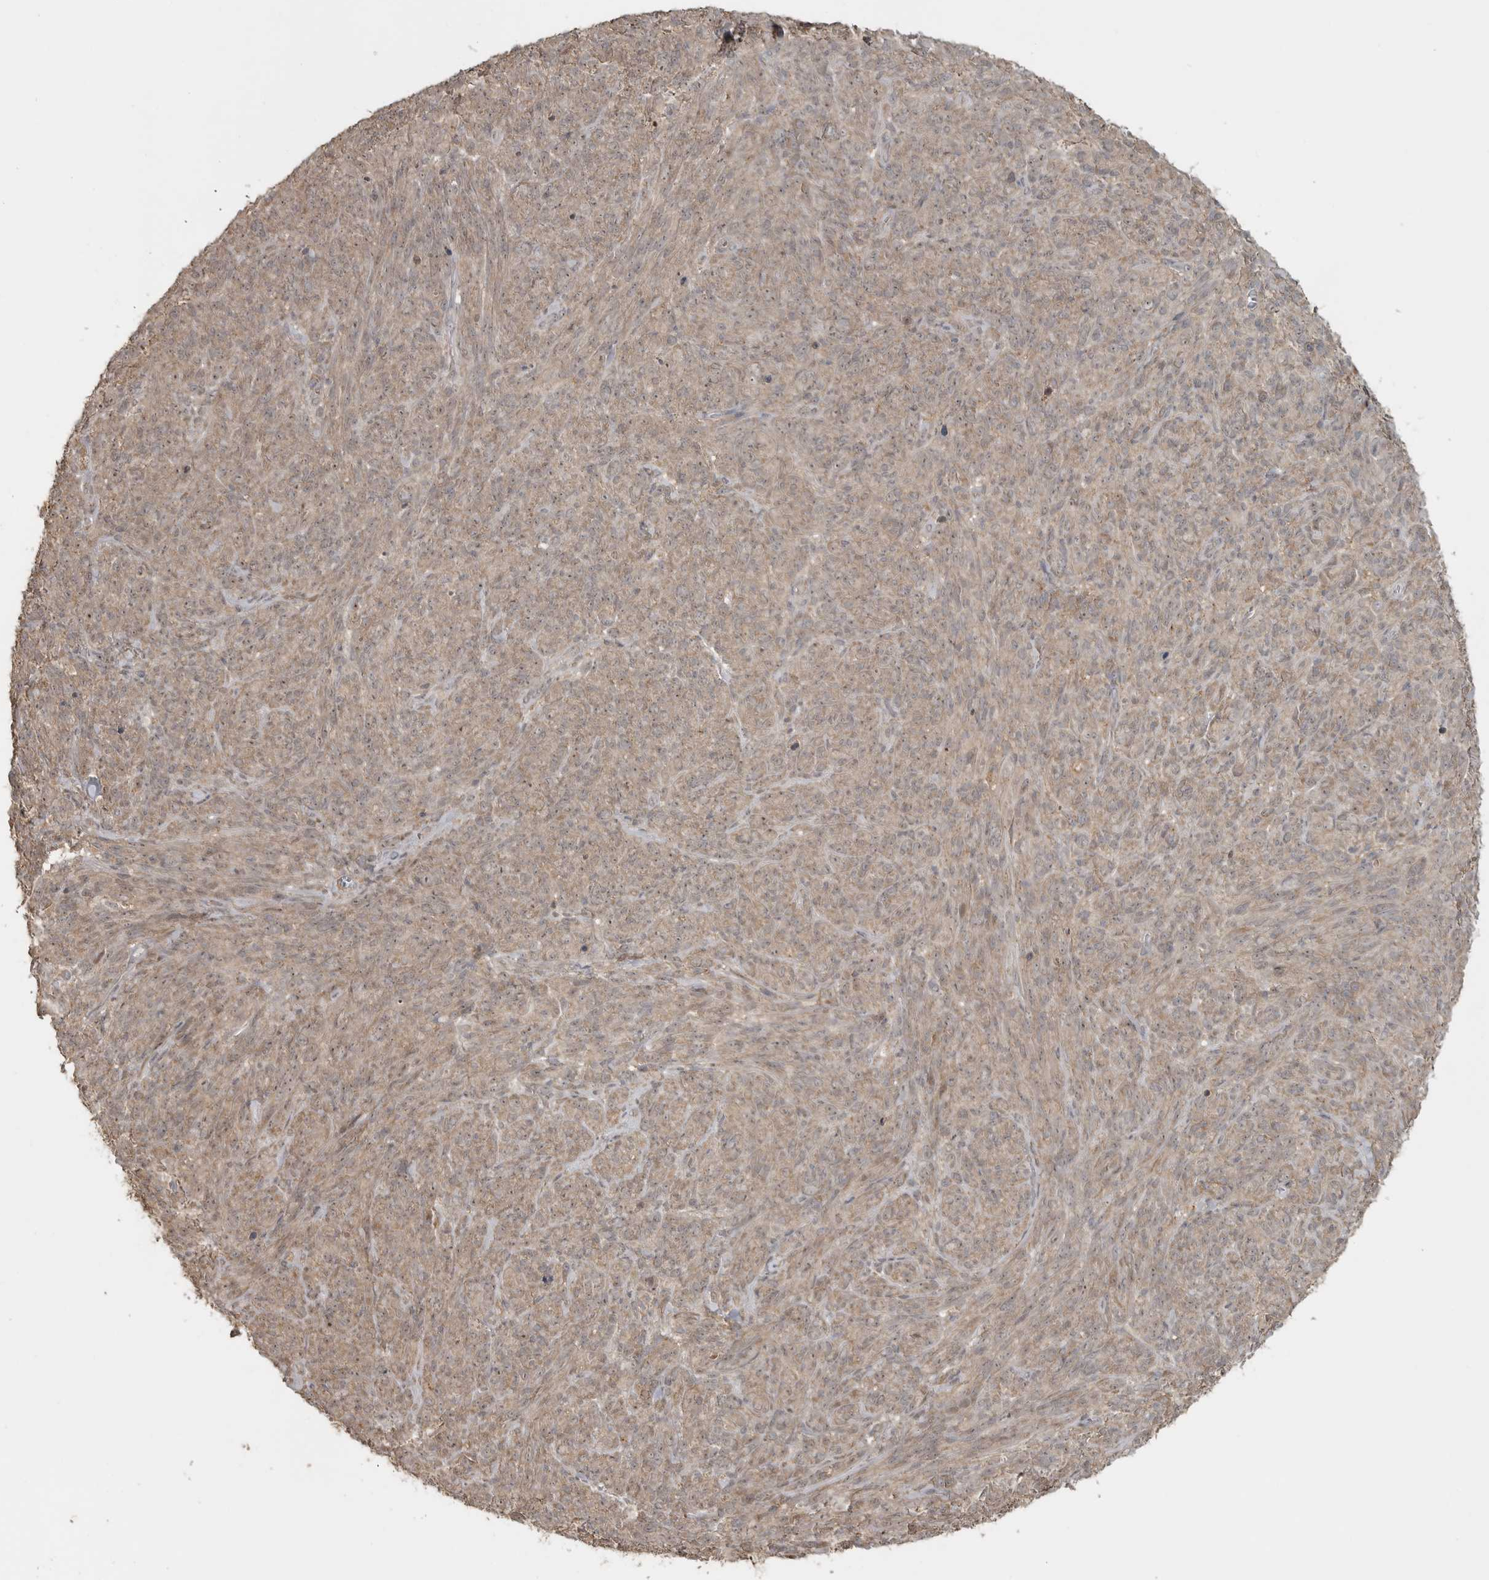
{"staining": {"intensity": "weak", "quantity": ">75%", "location": "cytoplasmic/membranous"}, "tissue": "melanoma", "cell_type": "Tumor cells", "image_type": "cancer", "snomed": [{"axis": "morphology", "description": "Malignant melanoma, NOS"}, {"axis": "topography", "description": "Skin of head"}], "caption": "Malignant melanoma stained with a protein marker displays weak staining in tumor cells.", "gene": "LLGL1", "patient": {"sex": "male", "age": 96}}